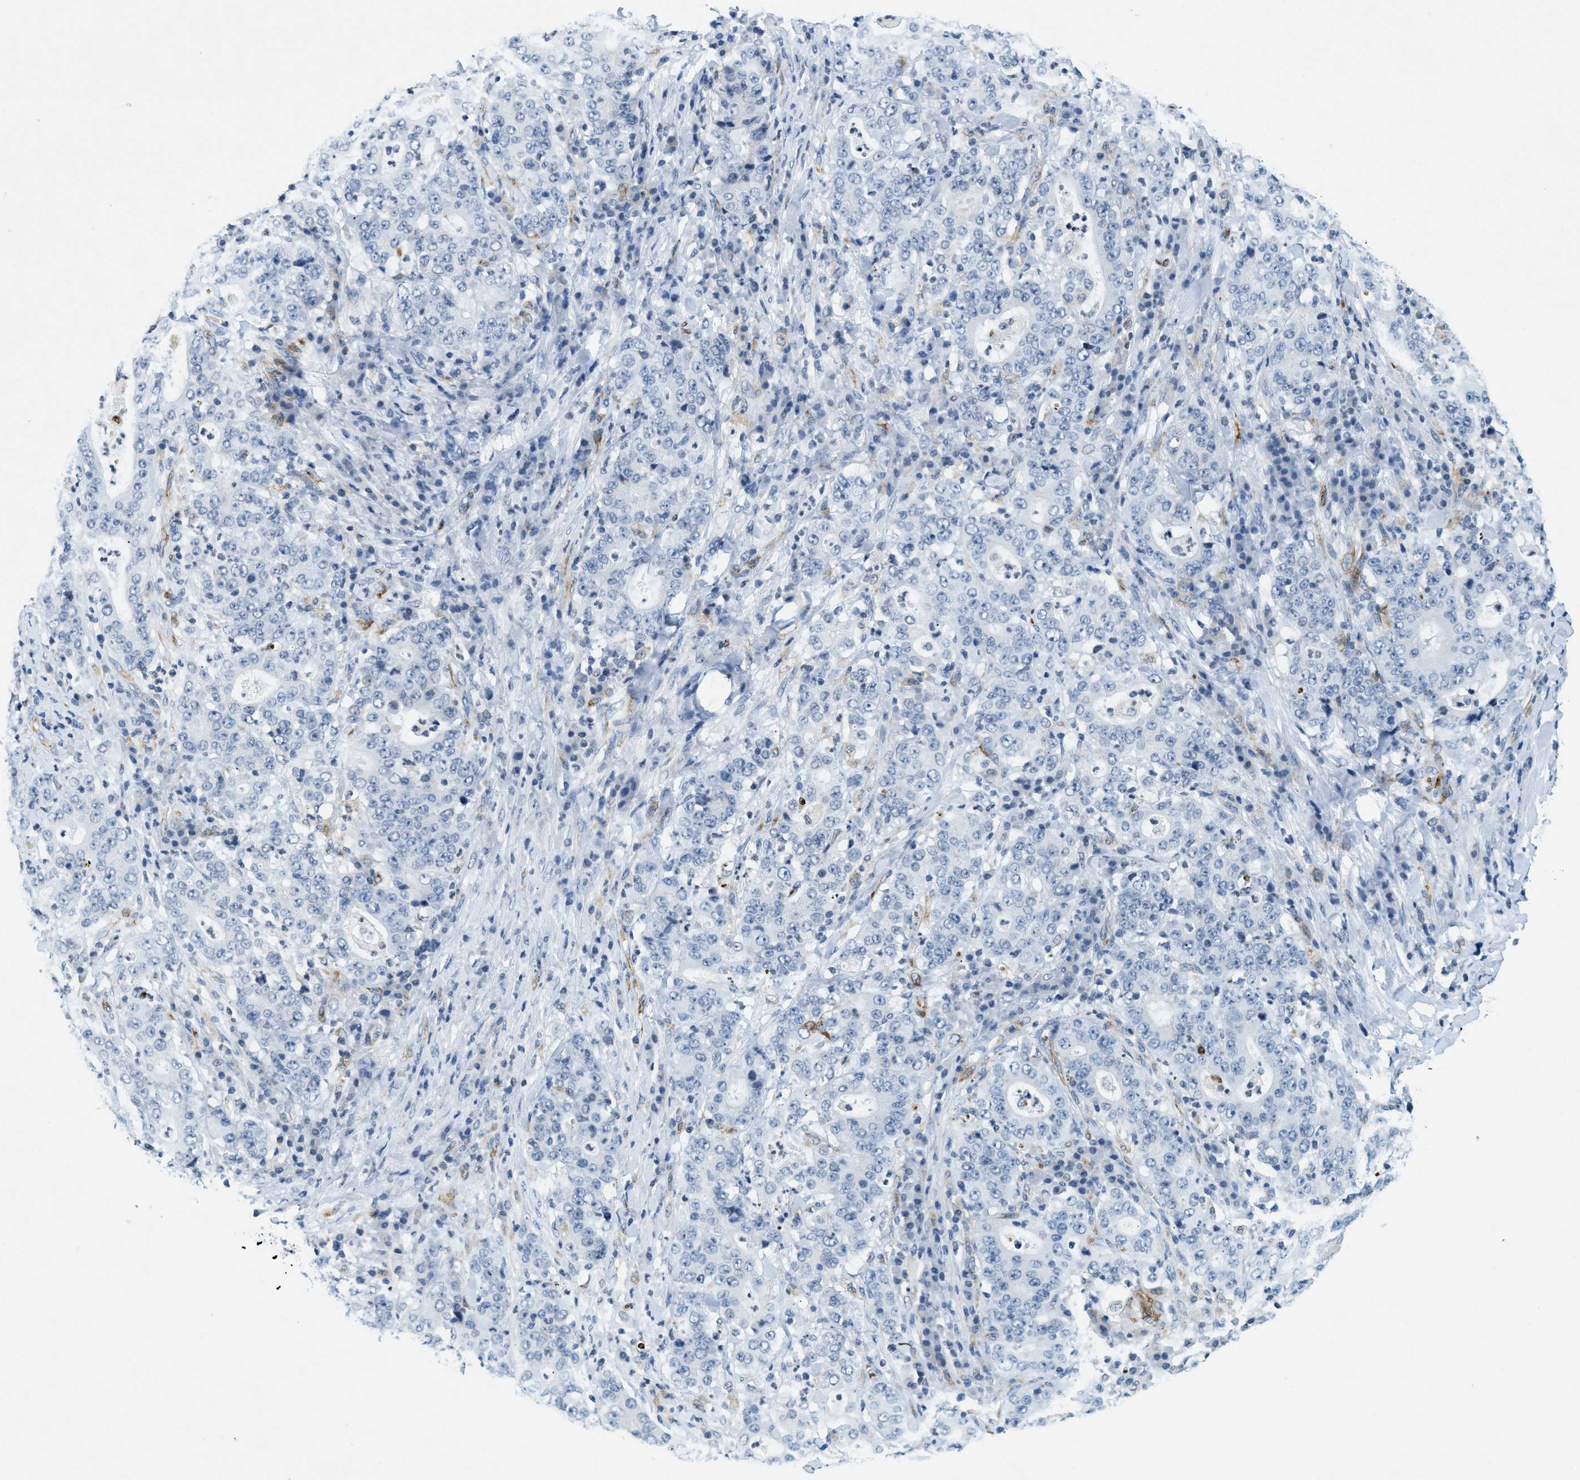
{"staining": {"intensity": "negative", "quantity": "none", "location": "none"}, "tissue": "stomach cancer", "cell_type": "Tumor cells", "image_type": "cancer", "snomed": [{"axis": "morphology", "description": "Normal tissue, NOS"}, {"axis": "morphology", "description": "Adenocarcinoma, NOS"}, {"axis": "topography", "description": "Stomach, upper"}, {"axis": "topography", "description": "Stomach"}], "caption": "Immunohistochemistry of adenocarcinoma (stomach) exhibits no expression in tumor cells. The staining is performed using DAB brown chromogen with nuclei counter-stained in using hematoxylin.", "gene": "UVRAG", "patient": {"sex": "male", "age": 59}}